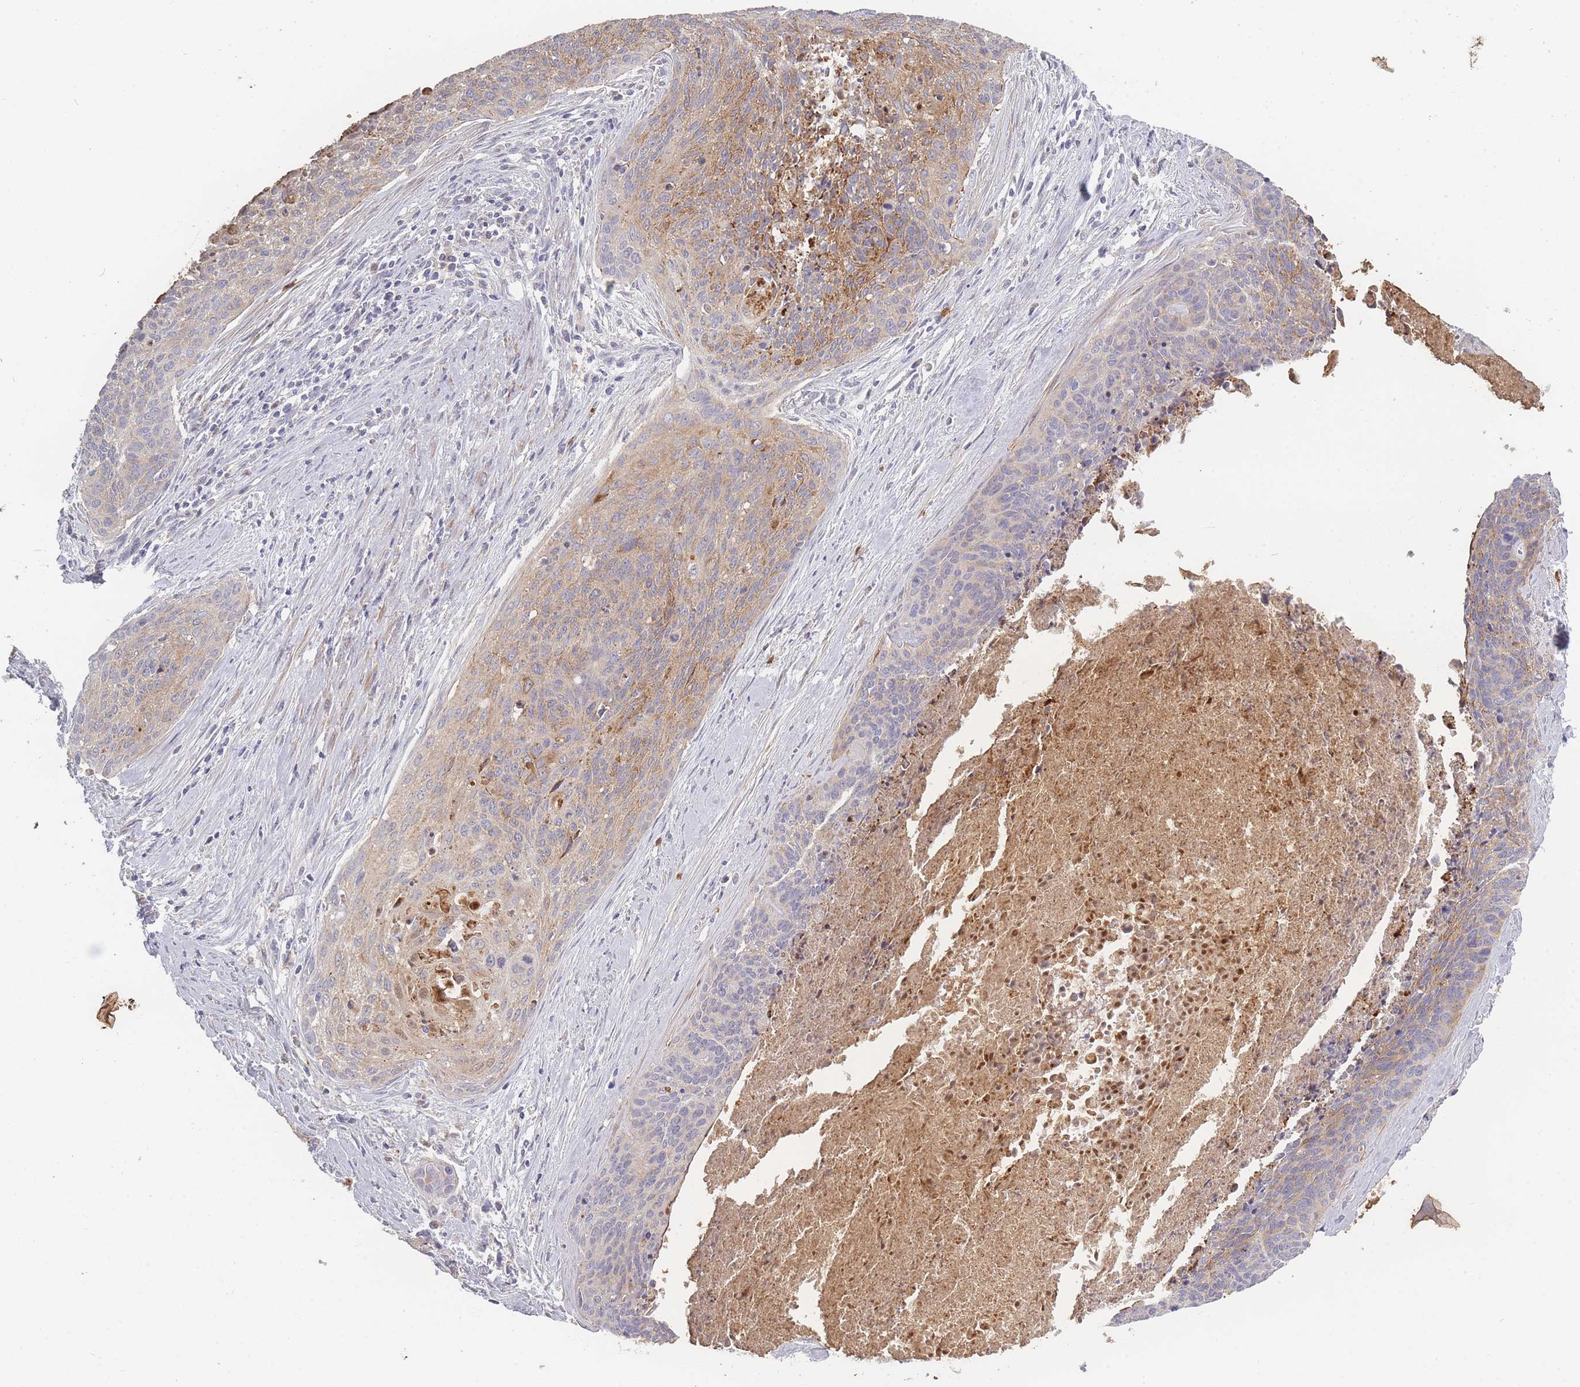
{"staining": {"intensity": "moderate", "quantity": "25%-75%", "location": "cytoplasmic/membranous"}, "tissue": "cervical cancer", "cell_type": "Tumor cells", "image_type": "cancer", "snomed": [{"axis": "morphology", "description": "Squamous cell carcinoma, NOS"}, {"axis": "topography", "description": "Cervix"}], "caption": "A photomicrograph of human cervical squamous cell carcinoma stained for a protein demonstrates moderate cytoplasmic/membranous brown staining in tumor cells. The staining was performed using DAB, with brown indicating positive protein expression. Nuclei are stained blue with hematoxylin.", "gene": "BST1", "patient": {"sex": "female", "age": 55}}